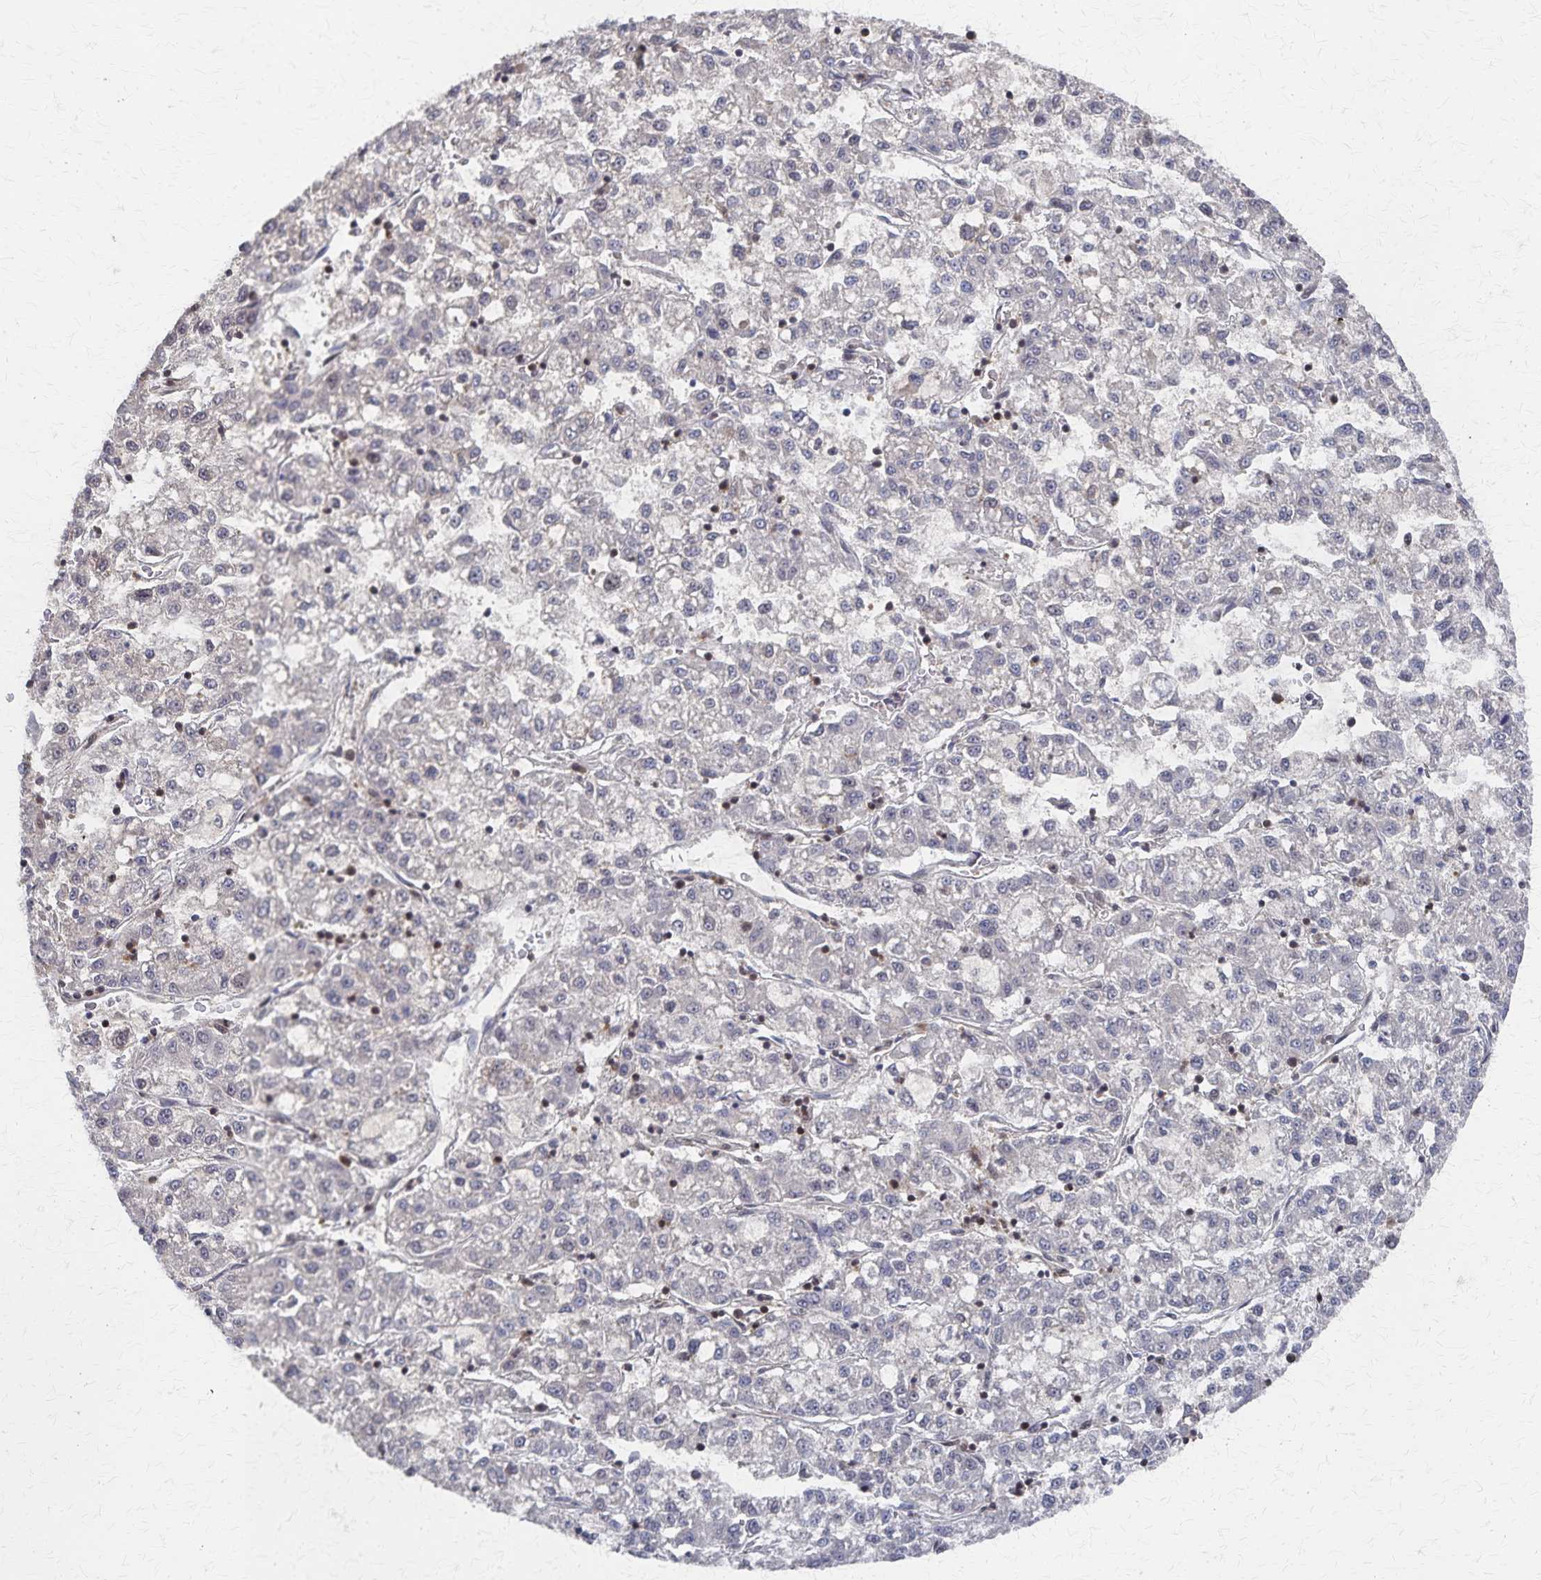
{"staining": {"intensity": "negative", "quantity": "none", "location": "none"}, "tissue": "liver cancer", "cell_type": "Tumor cells", "image_type": "cancer", "snomed": [{"axis": "morphology", "description": "Carcinoma, Hepatocellular, NOS"}, {"axis": "topography", "description": "Liver"}], "caption": "Immunohistochemistry photomicrograph of neoplastic tissue: liver cancer stained with DAB exhibits no significant protein expression in tumor cells. Nuclei are stained in blue.", "gene": "GTF2B", "patient": {"sex": "male", "age": 40}}